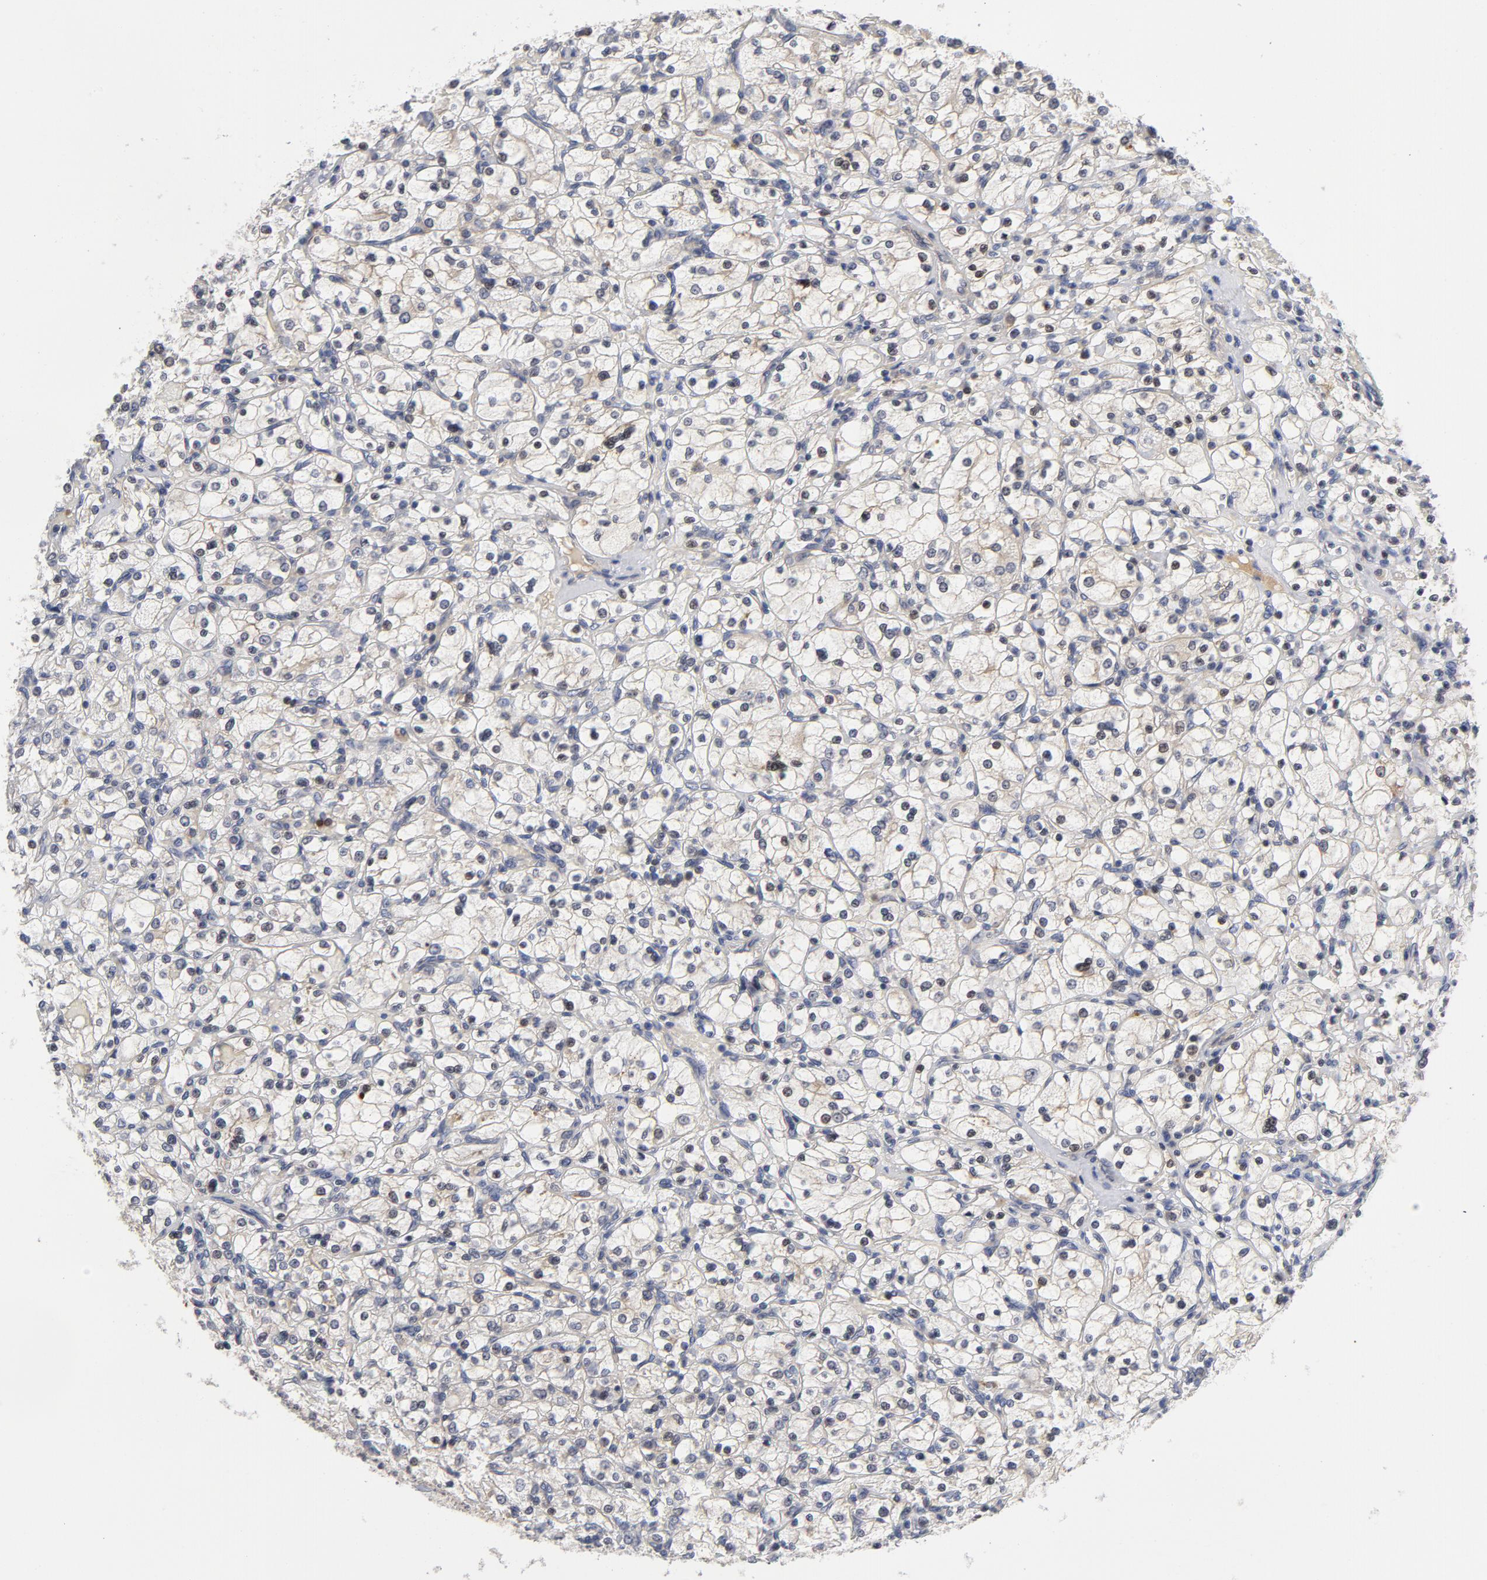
{"staining": {"intensity": "weak", "quantity": ">75%", "location": "cytoplasmic/membranous,nuclear"}, "tissue": "renal cancer", "cell_type": "Tumor cells", "image_type": "cancer", "snomed": [{"axis": "morphology", "description": "Adenocarcinoma, NOS"}, {"axis": "topography", "description": "Kidney"}], "caption": "Renal cancer (adenocarcinoma) stained for a protein (brown) reveals weak cytoplasmic/membranous and nuclear positive expression in about >75% of tumor cells.", "gene": "TRADD", "patient": {"sex": "female", "age": 83}}